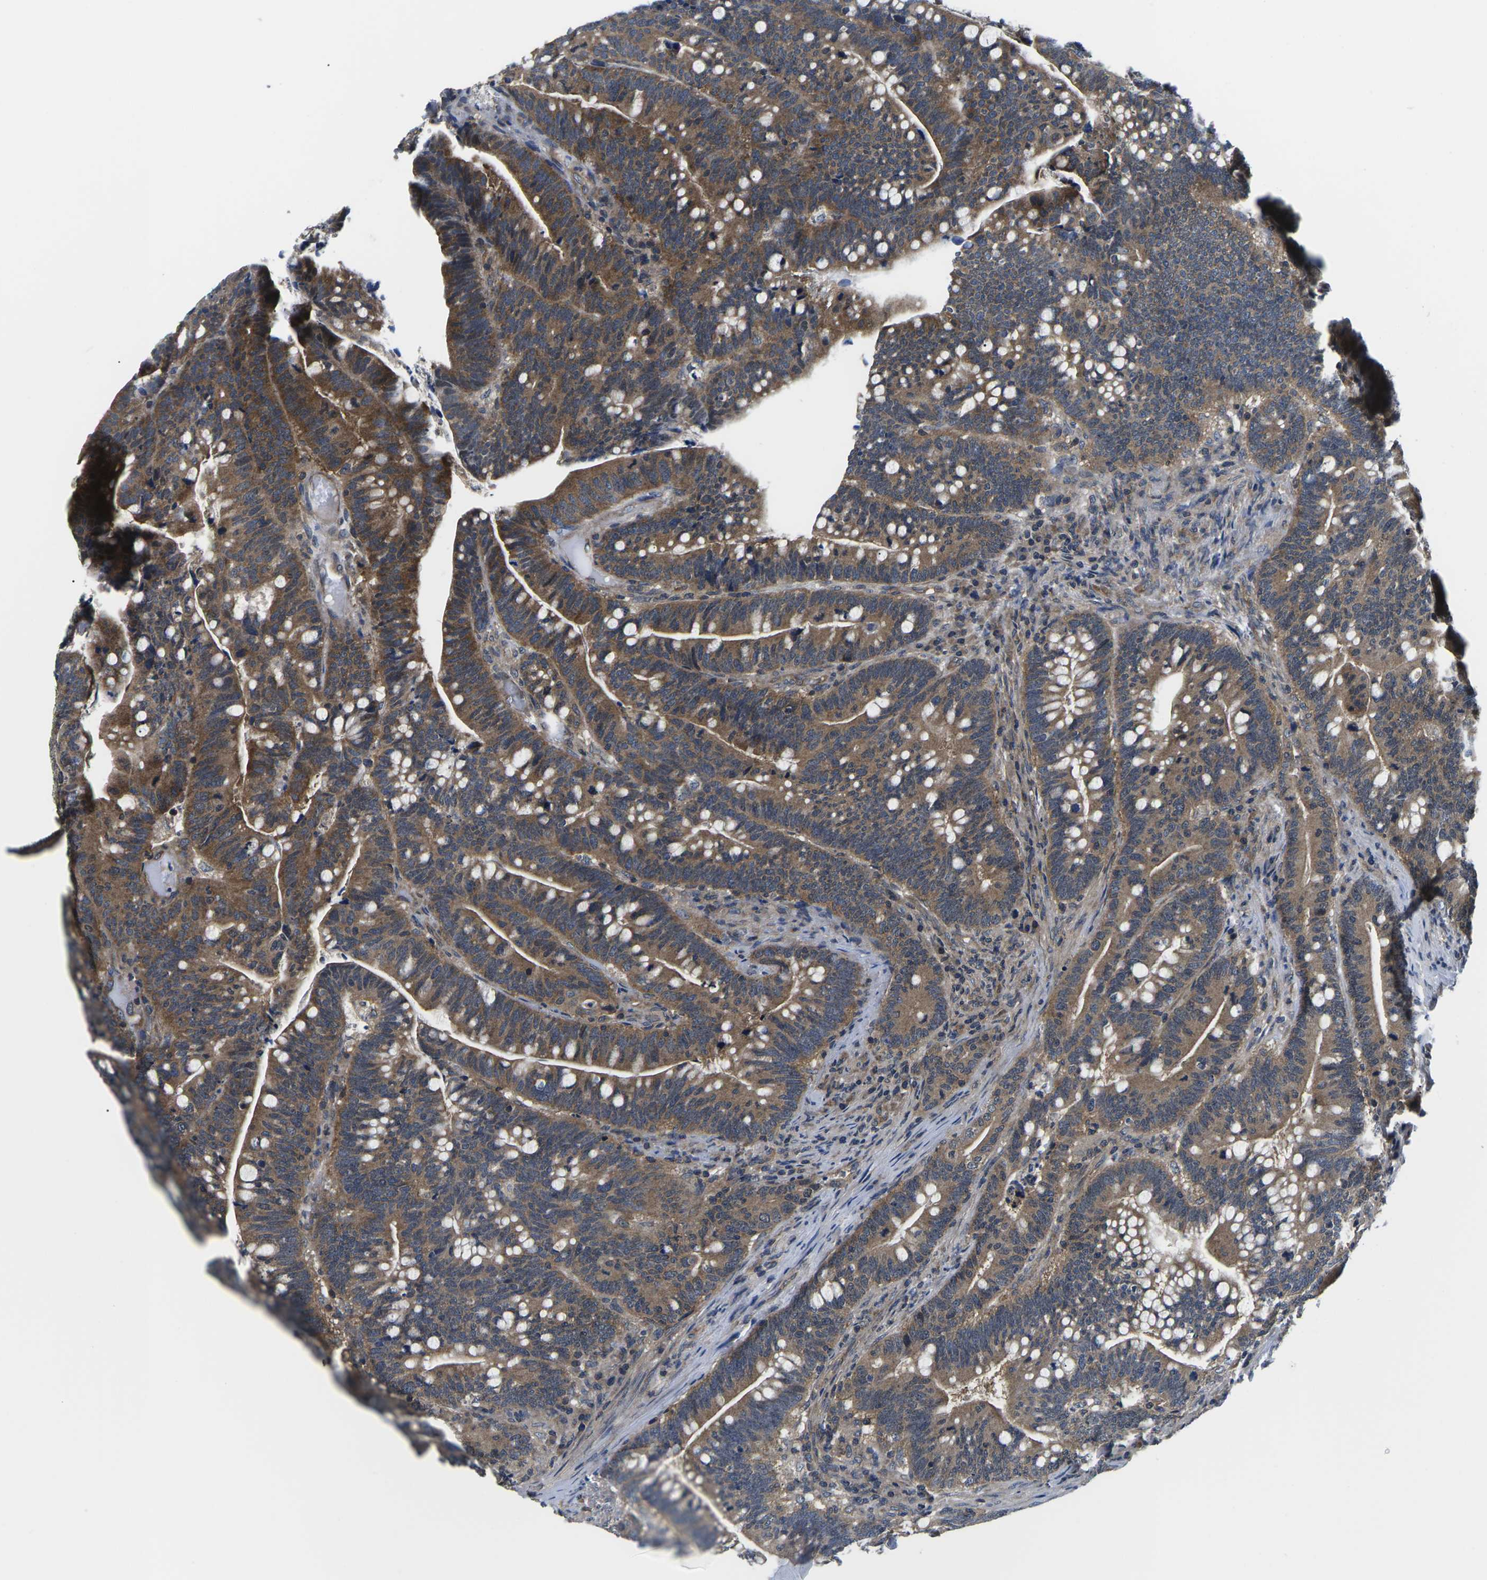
{"staining": {"intensity": "moderate", "quantity": ">75%", "location": "cytoplasmic/membranous"}, "tissue": "colorectal cancer", "cell_type": "Tumor cells", "image_type": "cancer", "snomed": [{"axis": "morphology", "description": "Normal tissue, NOS"}, {"axis": "morphology", "description": "Adenocarcinoma, NOS"}, {"axis": "topography", "description": "Colon"}], "caption": "Immunohistochemical staining of human colorectal cancer (adenocarcinoma) shows moderate cytoplasmic/membranous protein expression in about >75% of tumor cells.", "gene": "GSK3B", "patient": {"sex": "female", "age": 66}}